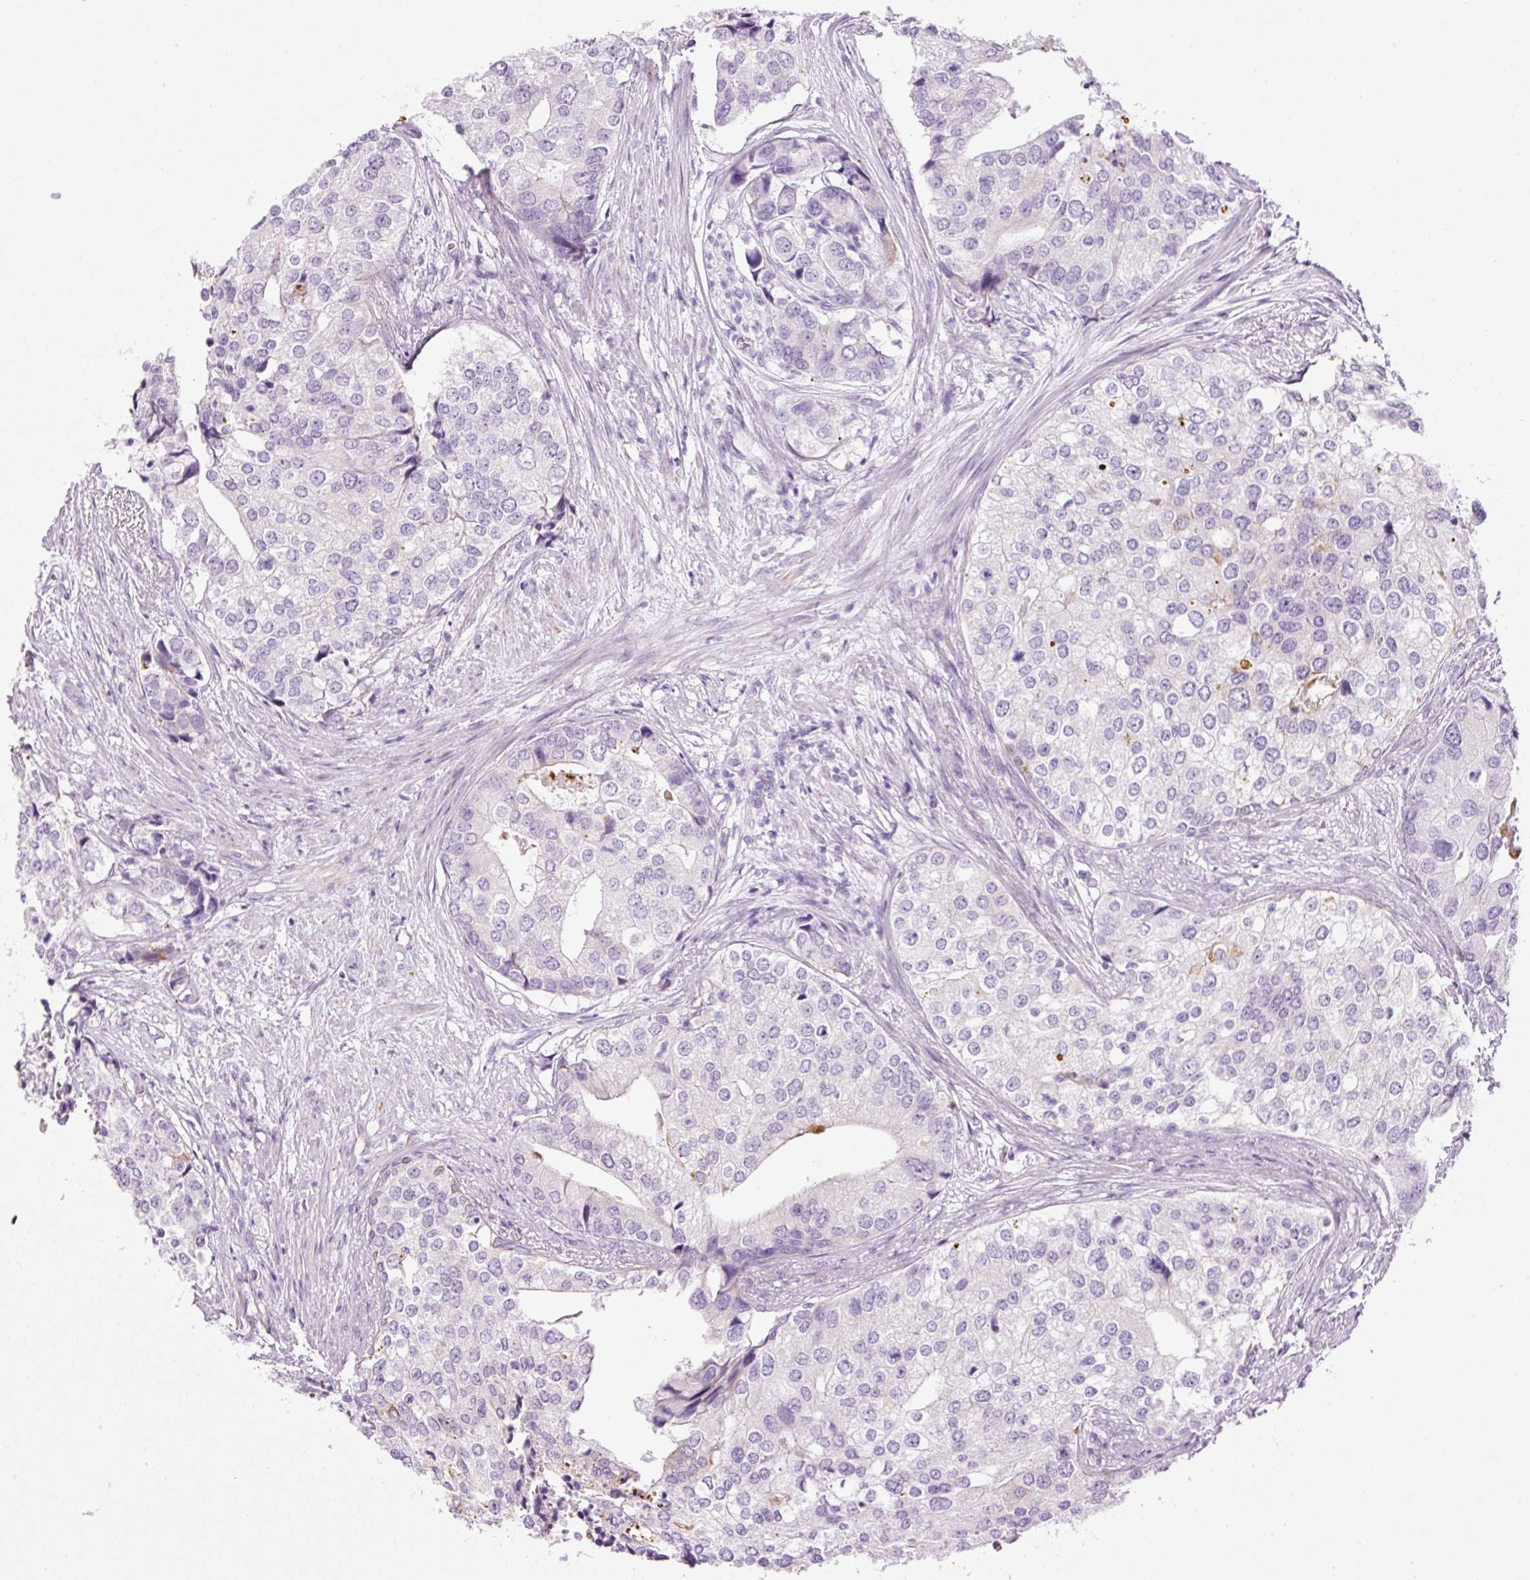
{"staining": {"intensity": "negative", "quantity": "none", "location": "none"}, "tissue": "prostate cancer", "cell_type": "Tumor cells", "image_type": "cancer", "snomed": [{"axis": "morphology", "description": "Adenocarcinoma, High grade"}, {"axis": "topography", "description": "Prostate"}], "caption": "The micrograph displays no staining of tumor cells in prostate cancer (adenocarcinoma (high-grade)). (Immunohistochemistry, brightfield microscopy, high magnification).", "gene": "CARD16", "patient": {"sex": "male", "age": 62}}